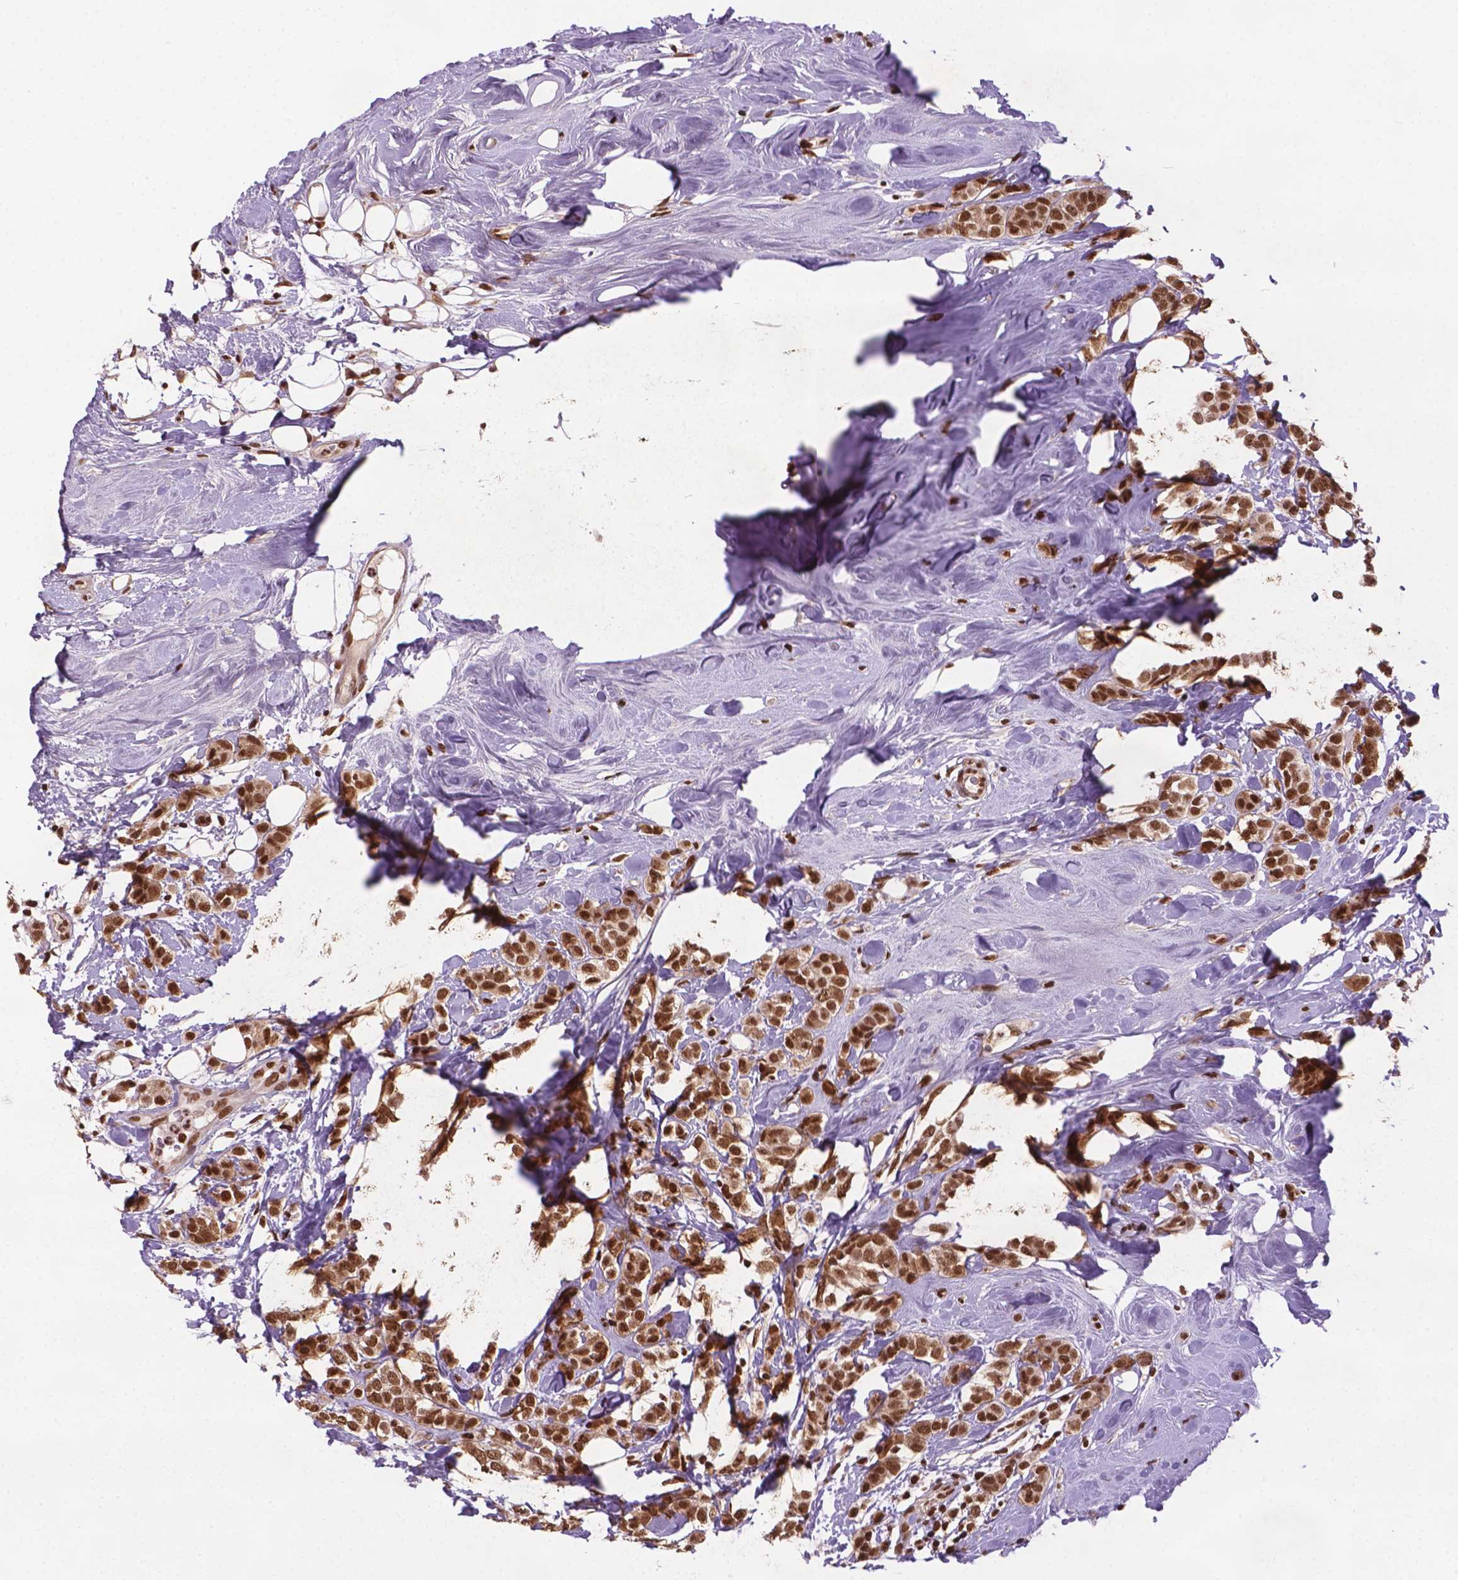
{"staining": {"intensity": "strong", "quantity": ">75%", "location": "nuclear"}, "tissue": "breast cancer", "cell_type": "Tumor cells", "image_type": "cancer", "snomed": [{"axis": "morphology", "description": "Lobular carcinoma"}, {"axis": "topography", "description": "Breast"}], "caption": "Immunohistochemistry micrograph of neoplastic tissue: human lobular carcinoma (breast) stained using IHC shows high levels of strong protein expression localized specifically in the nuclear of tumor cells, appearing as a nuclear brown color.", "gene": "SIRT6", "patient": {"sex": "female", "age": 49}}